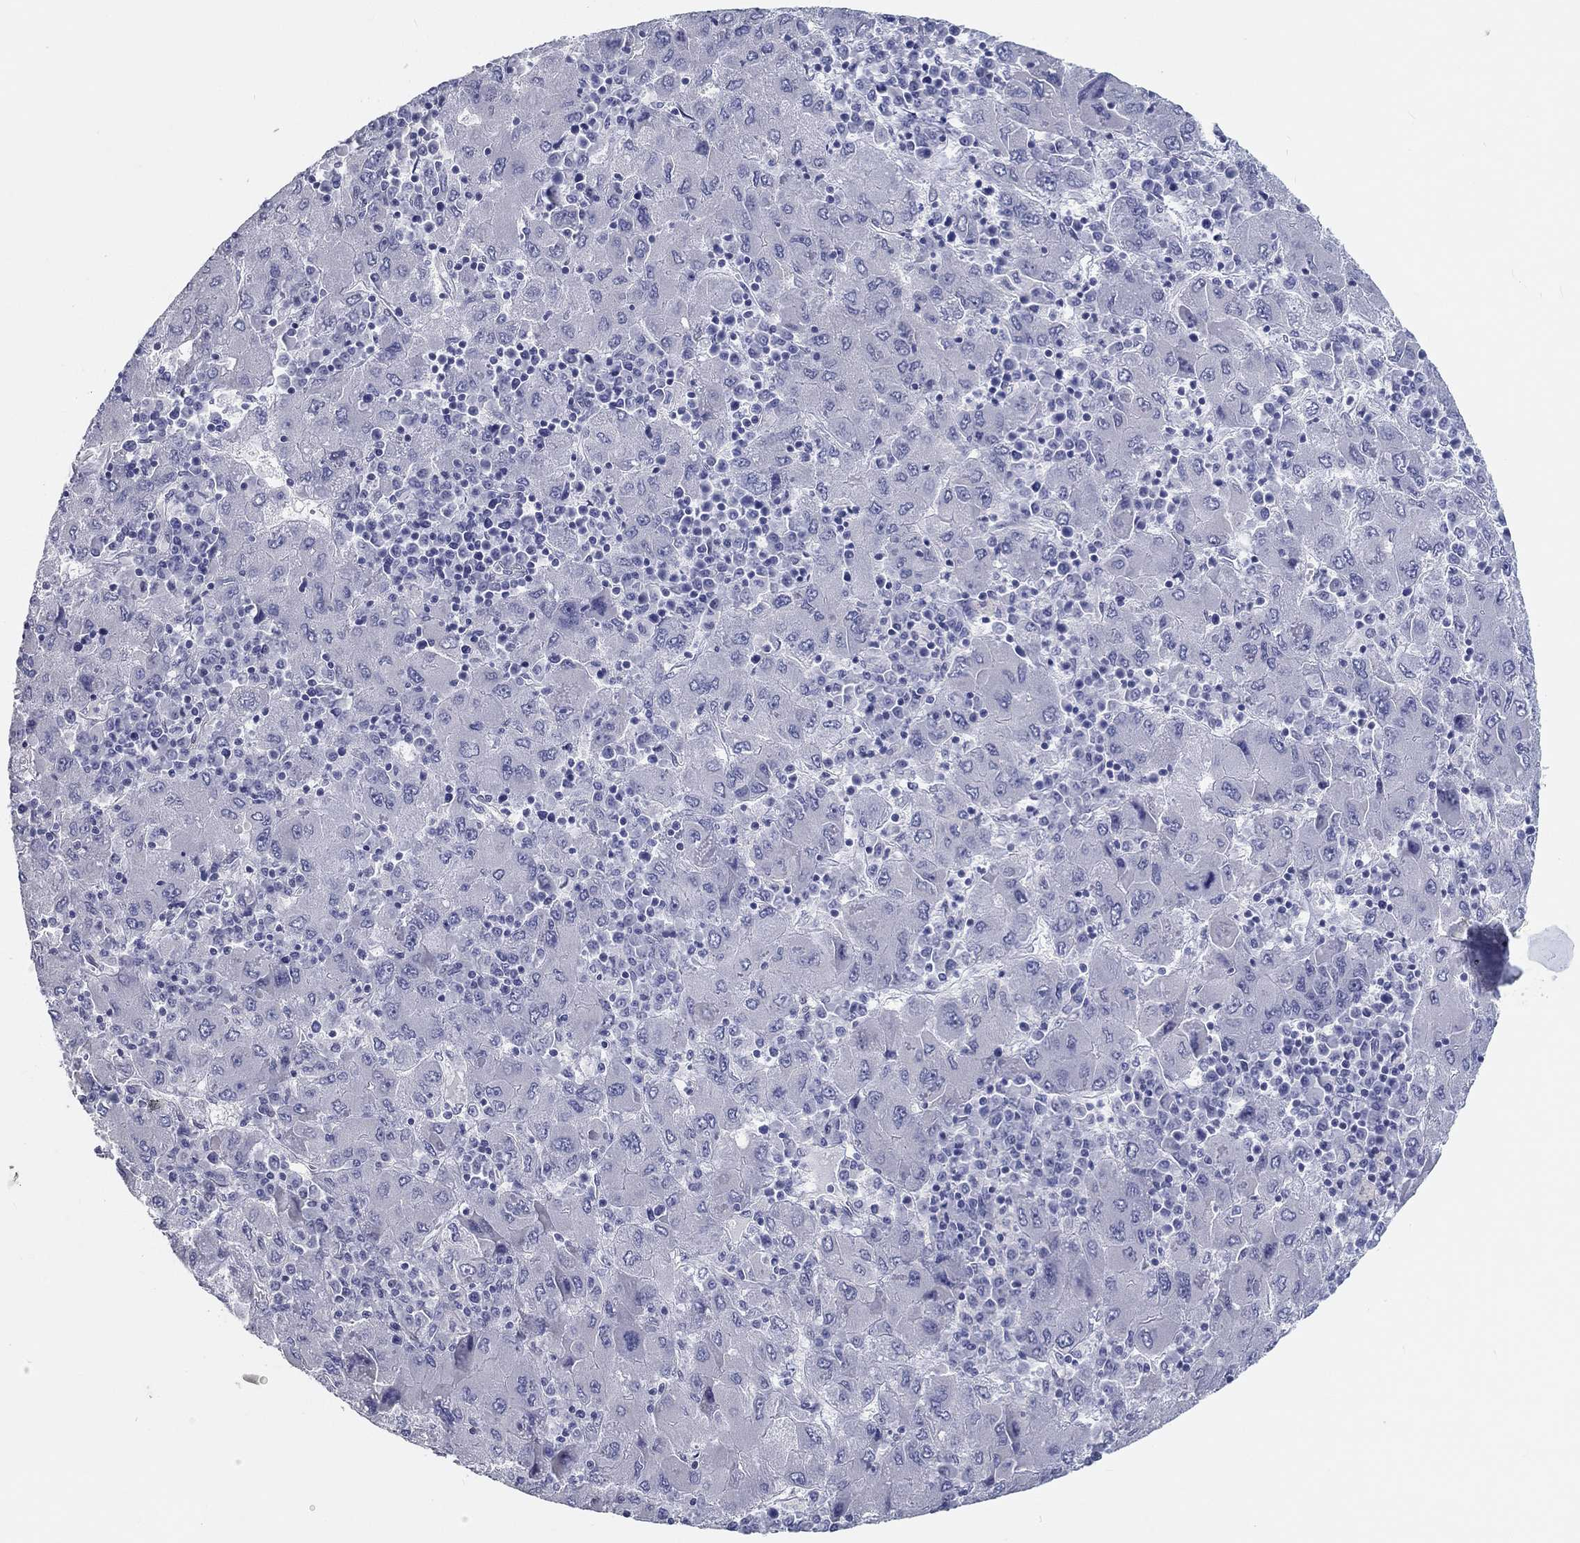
{"staining": {"intensity": "negative", "quantity": "none", "location": "none"}, "tissue": "liver cancer", "cell_type": "Tumor cells", "image_type": "cancer", "snomed": [{"axis": "morphology", "description": "Carcinoma, Hepatocellular, NOS"}, {"axis": "topography", "description": "Liver"}], "caption": "Immunohistochemistry (IHC) micrograph of neoplastic tissue: human liver hepatocellular carcinoma stained with DAB (3,3'-diaminobenzidine) shows no significant protein positivity in tumor cells.", "gene": "CRYGD", "patient": {"sex": "male", "age": 75}}